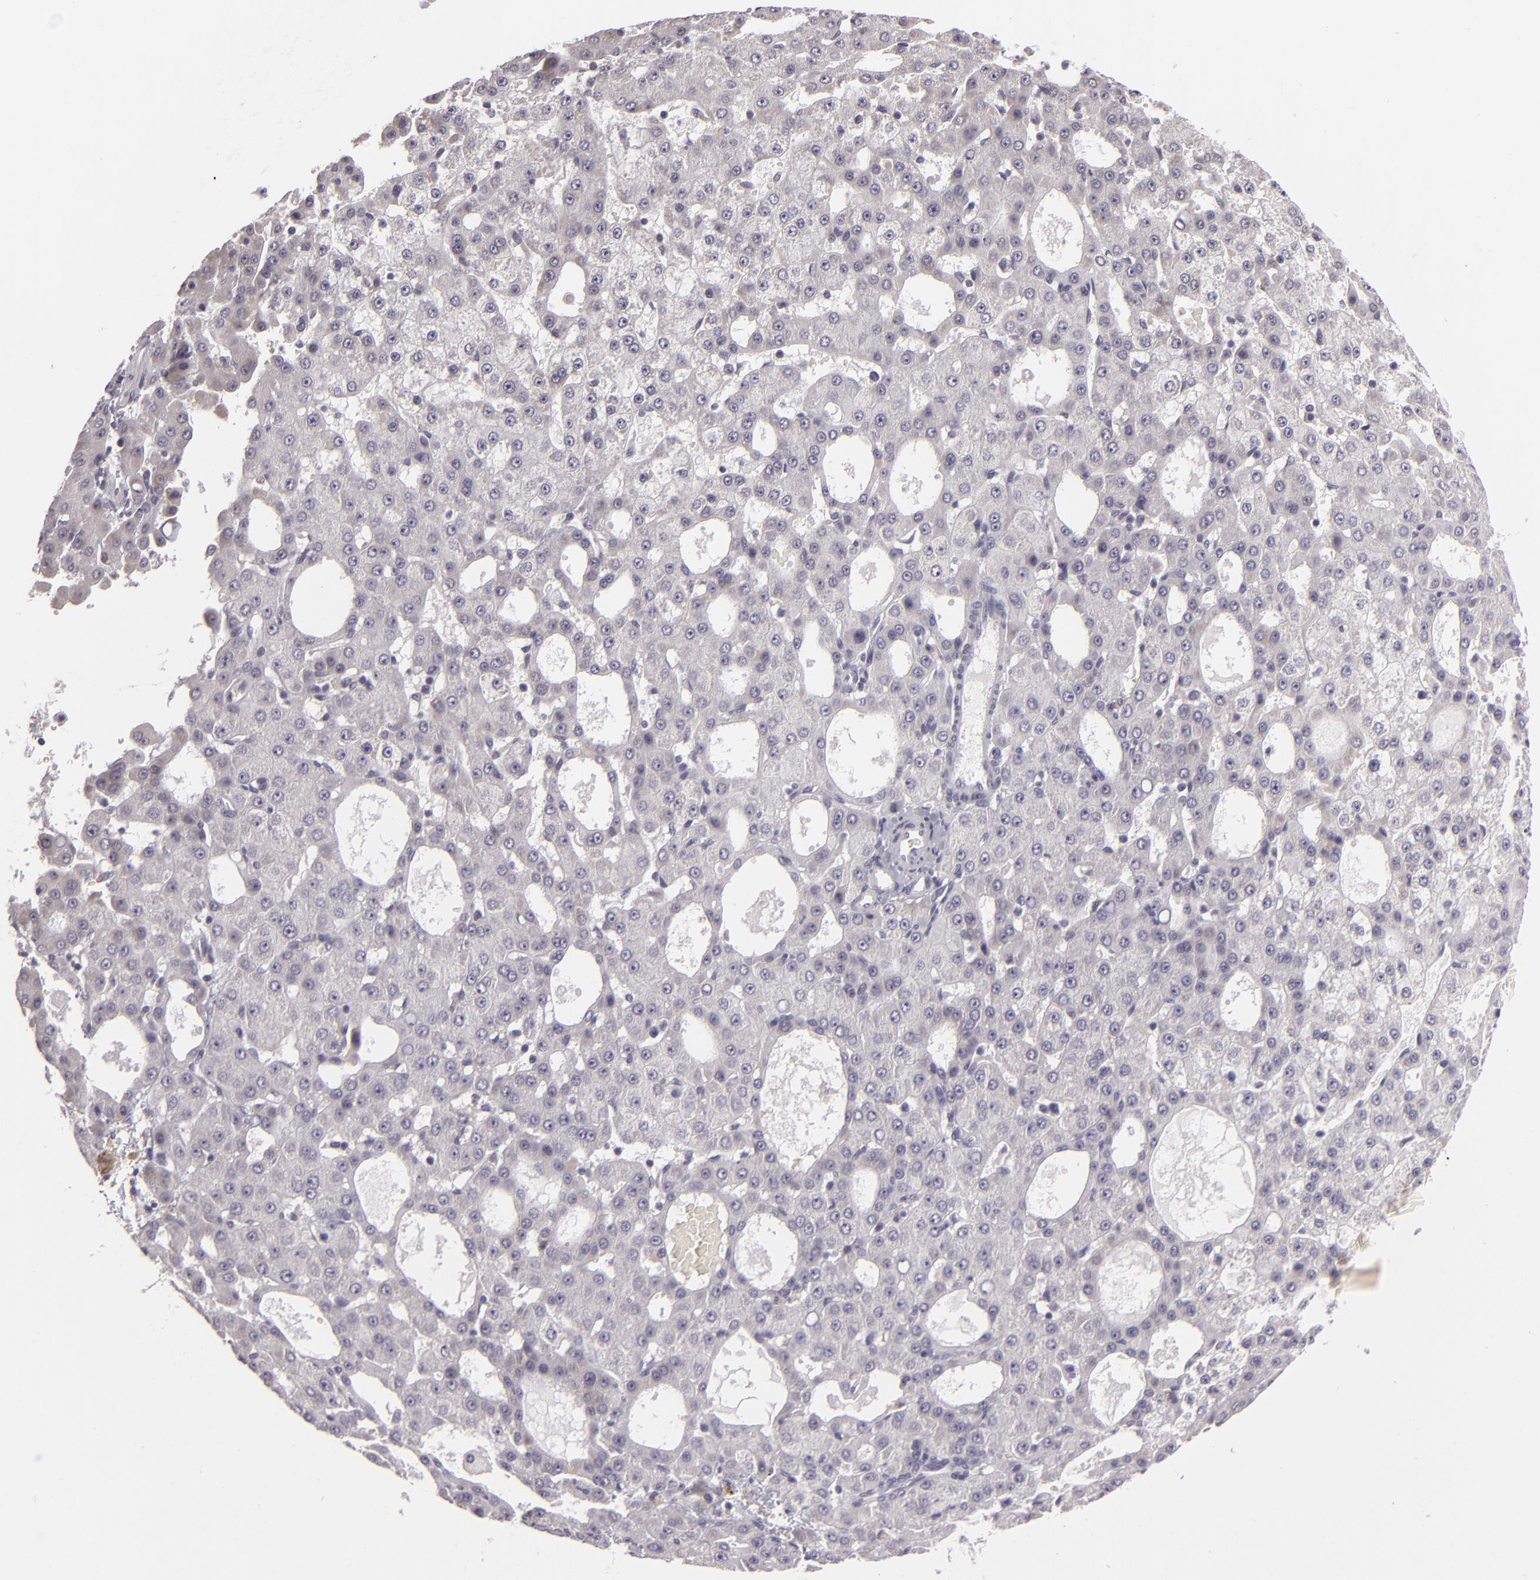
{"staining": {"intensity": "weak", "quantity": "<25%", "location": "cytoplasmic/membranous"}, "tissue": "liver cancer", "cell_type": "Tumor cells", "image_type": "cancer", "snomed": [{"axis": "morphology", "description": "Carcinoma, Hepatocellular, NOS"}, {"axis": "topography", "description": "Liver"}], "caption": "A histopathology image of hepatocellular carcinoma (liver) stained for a protein demonstrates no brown staining in tumor cells.", "gene": "EGFL6", "patient": {"sex": "male", "age": 47}}